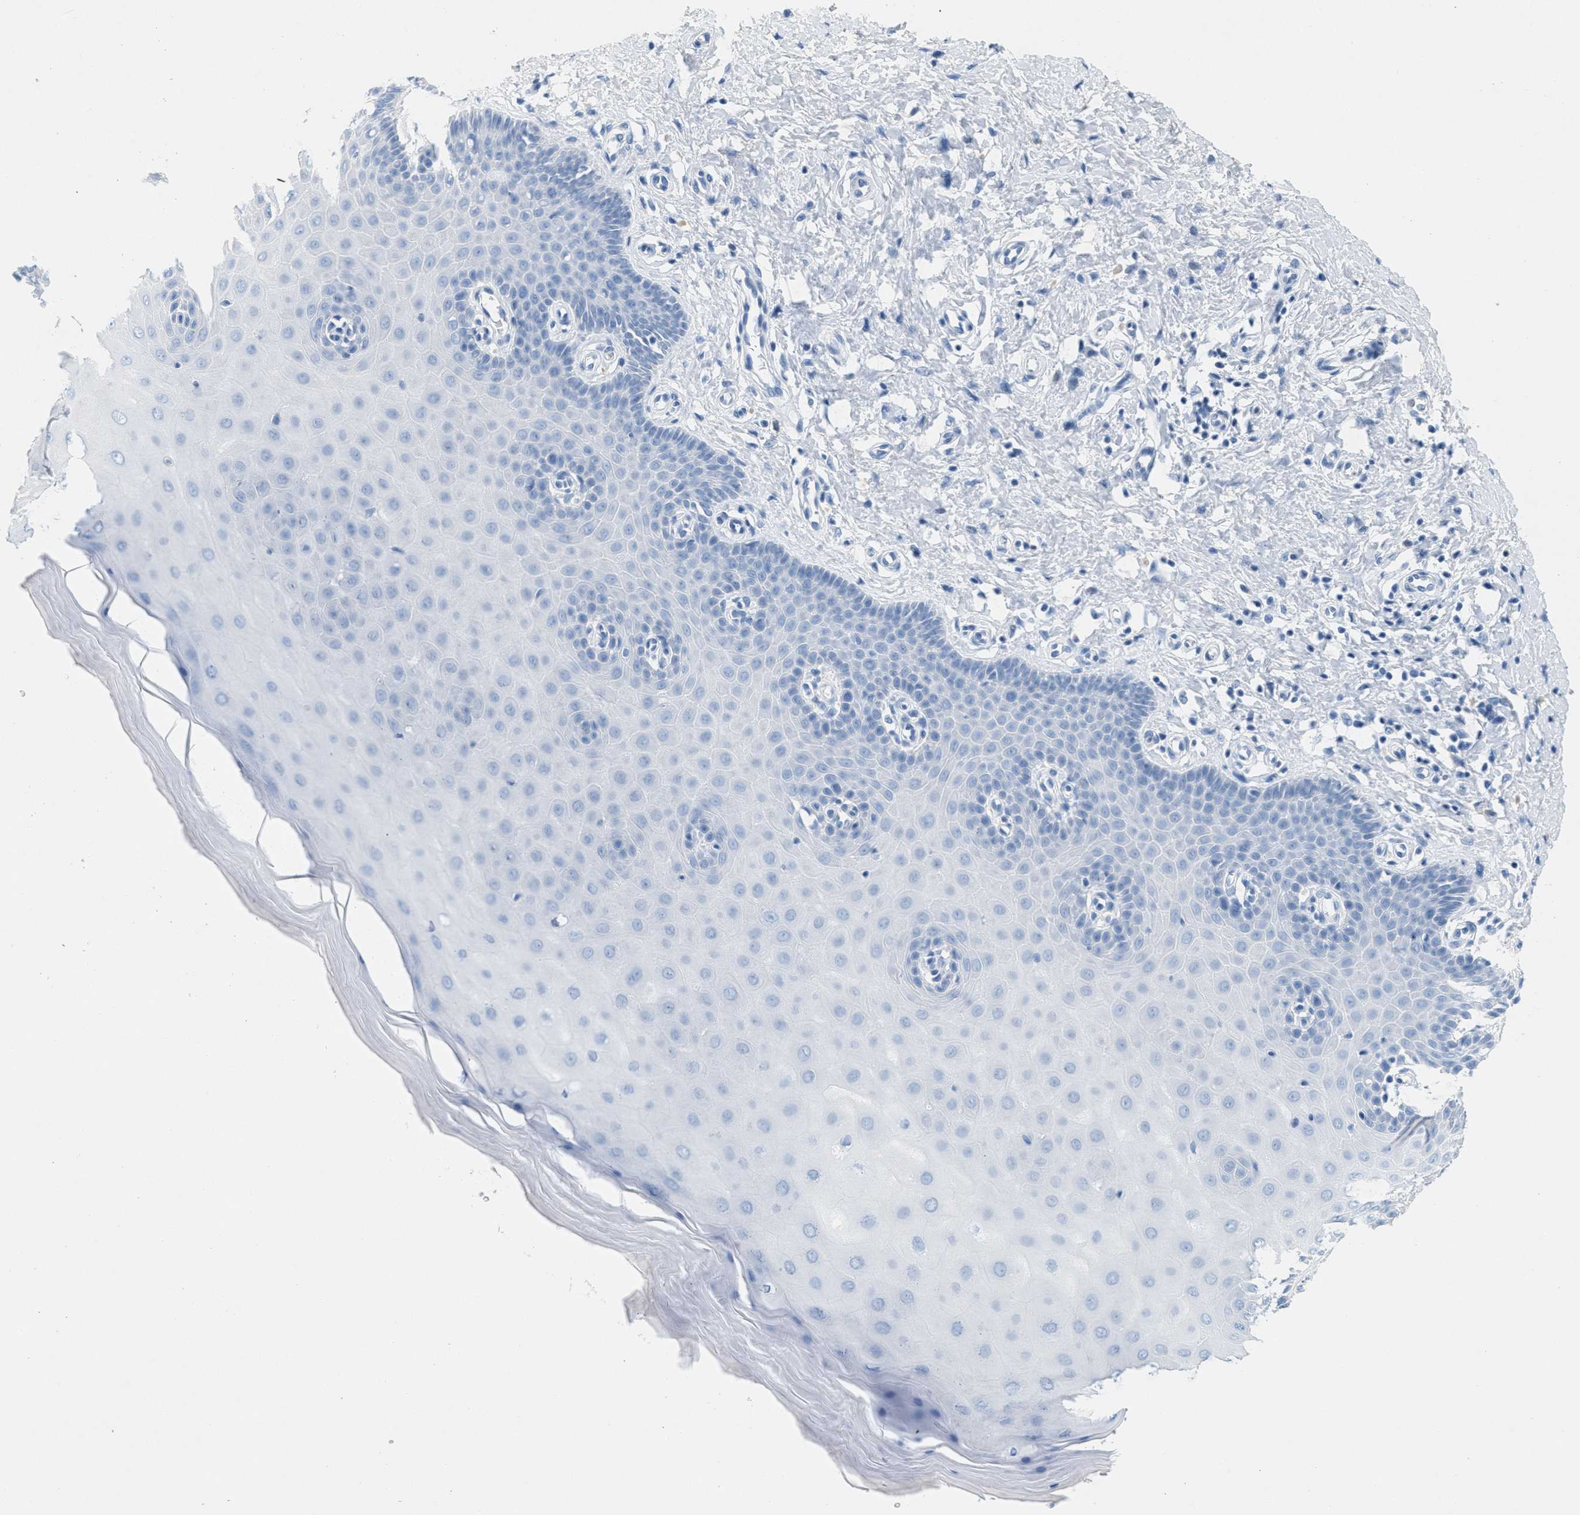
{"staining": {"intensity": "negative", "quantity": "none", "location": "none"}, "tissue": "cervix", "cell_type": "Glandular cells", "image_type": "normal", "snomed": [{"axis": "morphology", "description": "Normal tissue, NOS"}, {"axis": "topography", "description": "Cervix"}], "caption": "A photomicrograph of cervix stained for a protein reveals no brown staining in glandular cells.", "gene": "GPM6A", "patient": {"sex": "female", "age": 55}}